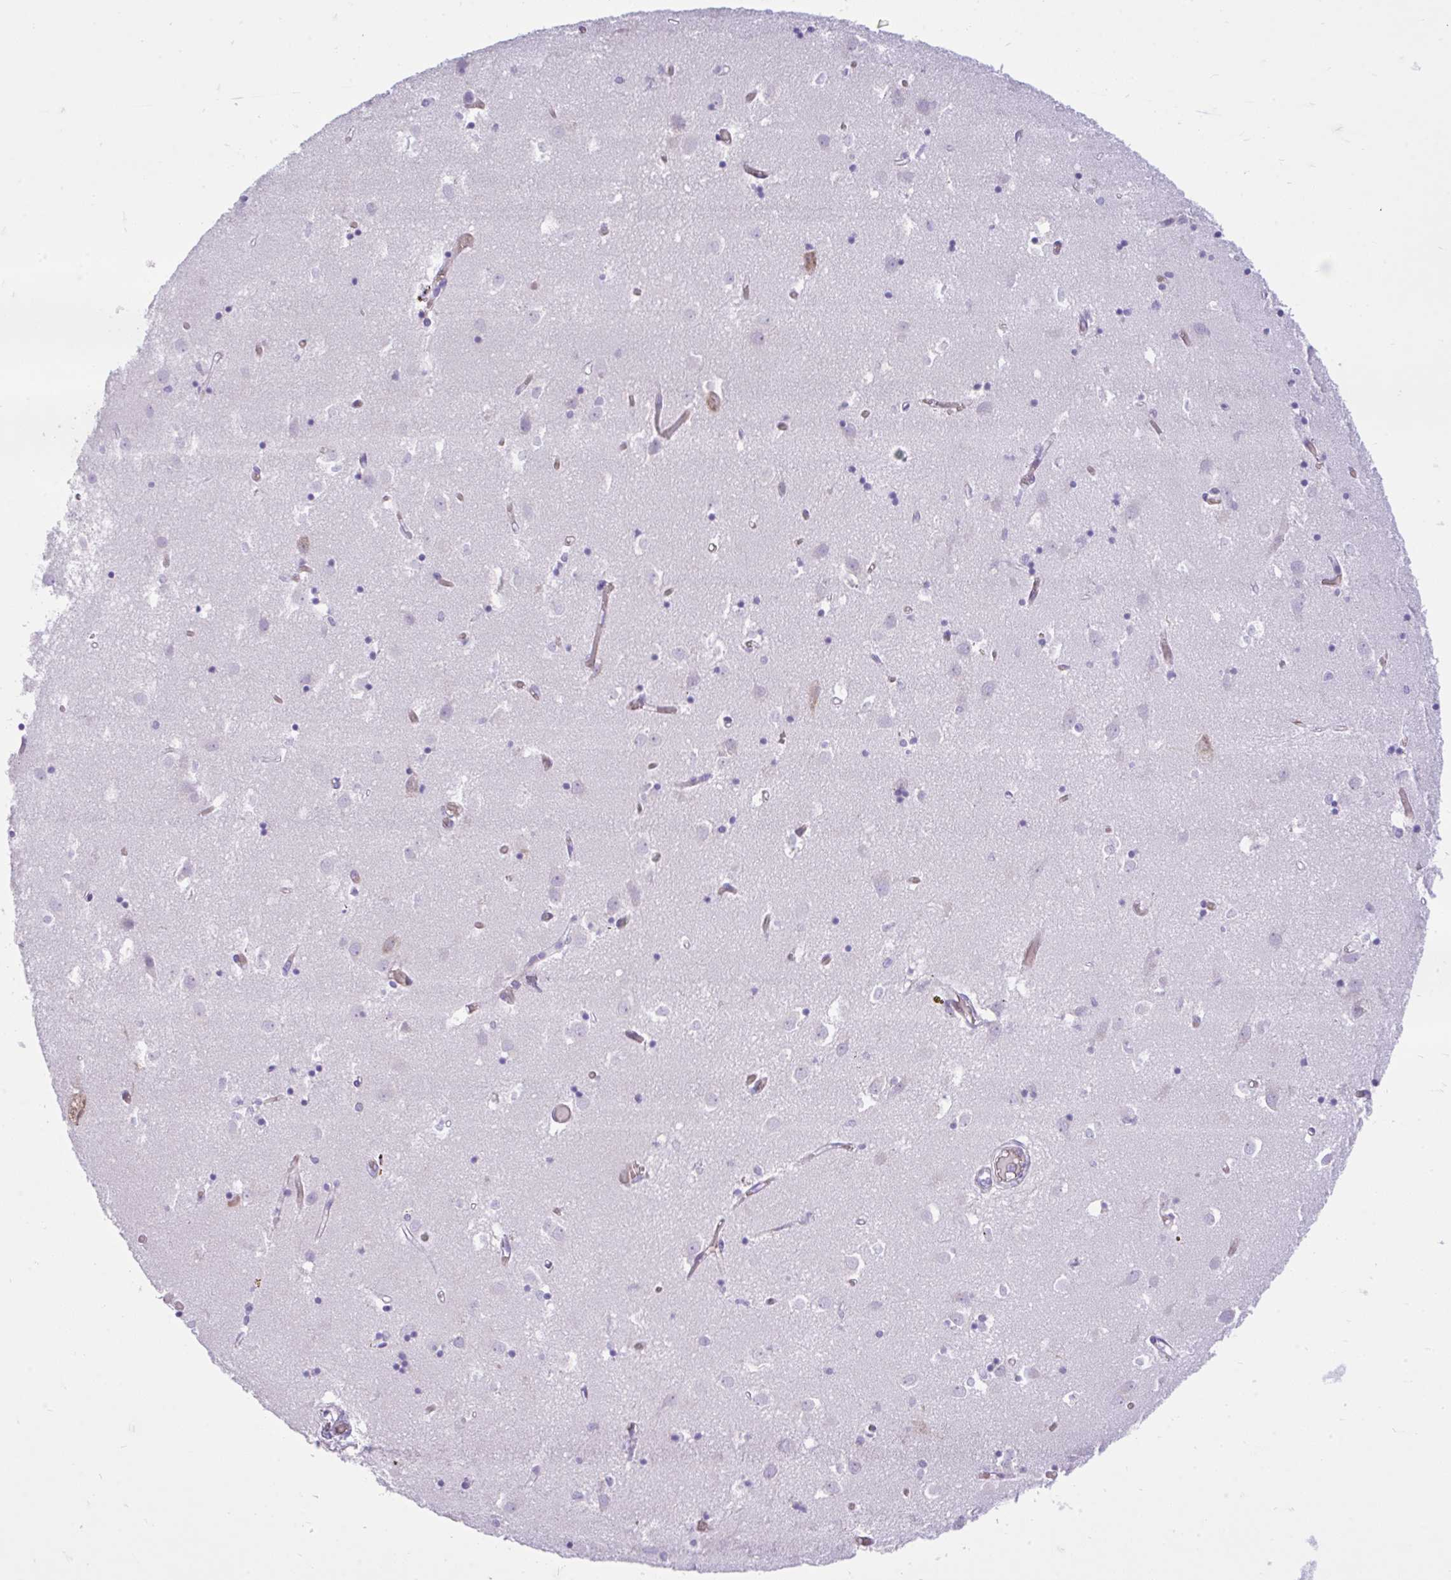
{"staining": {"intensity": "negative", "quantity": "none", "location": "none"}, "tissue": "caudate", "cell_type": "Glial cells", "image_type": "normal", "snomed": [{"axis": "morphology", "description": "Normal tissue, NOS"}, {"axis": "topography", "description": "Lateral ventricle wall"}], "caption": "An immunohistochemistry image of normal caudate is shown. There is no staining in glial cells of caudate.", "gene": "EEF1A1", "patient": {"sex": "male", "age": 70}}